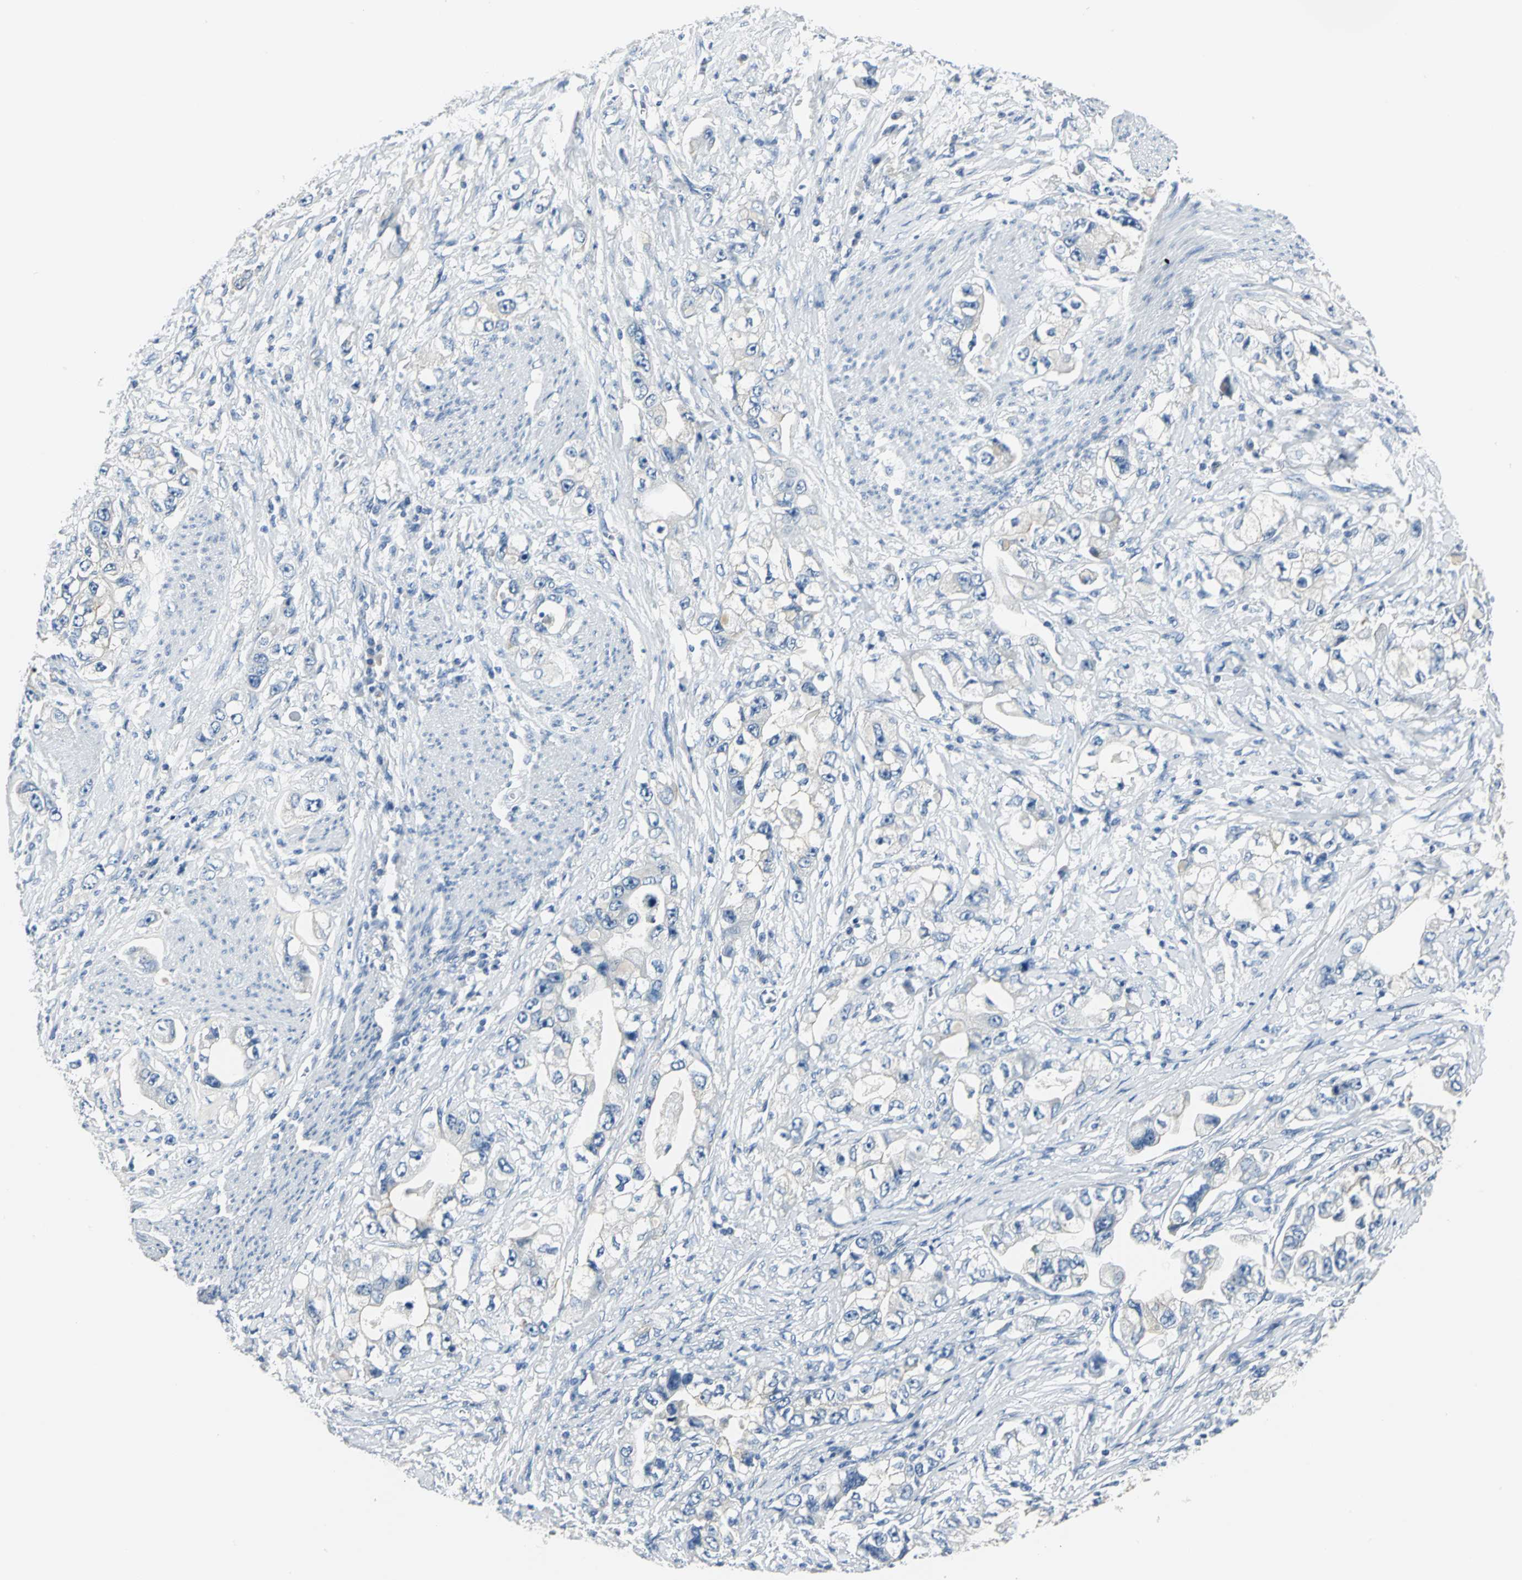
{"staining": {"intensity": "negative", "quantity": "none", "location": "none"}, "tissue": "stomach cancer", "cell_type": "Tumor cells", "image_type": "cancer", "snomed": [{"axis": "morphology", "description": "Adenocarcinoma, NOS"}, {"axis": "topography", "description": "Stomach, lower"}], "caption": "Stomach cancer (adenocarcinoma) was stained to show a protein in brown. There is no significant positivity in tumor cells. (DAB IHC visualized using brightfield microscopy, high magnification).", "gene": "RIPOR1", "patient": {"sex": "female", "age": 93}}